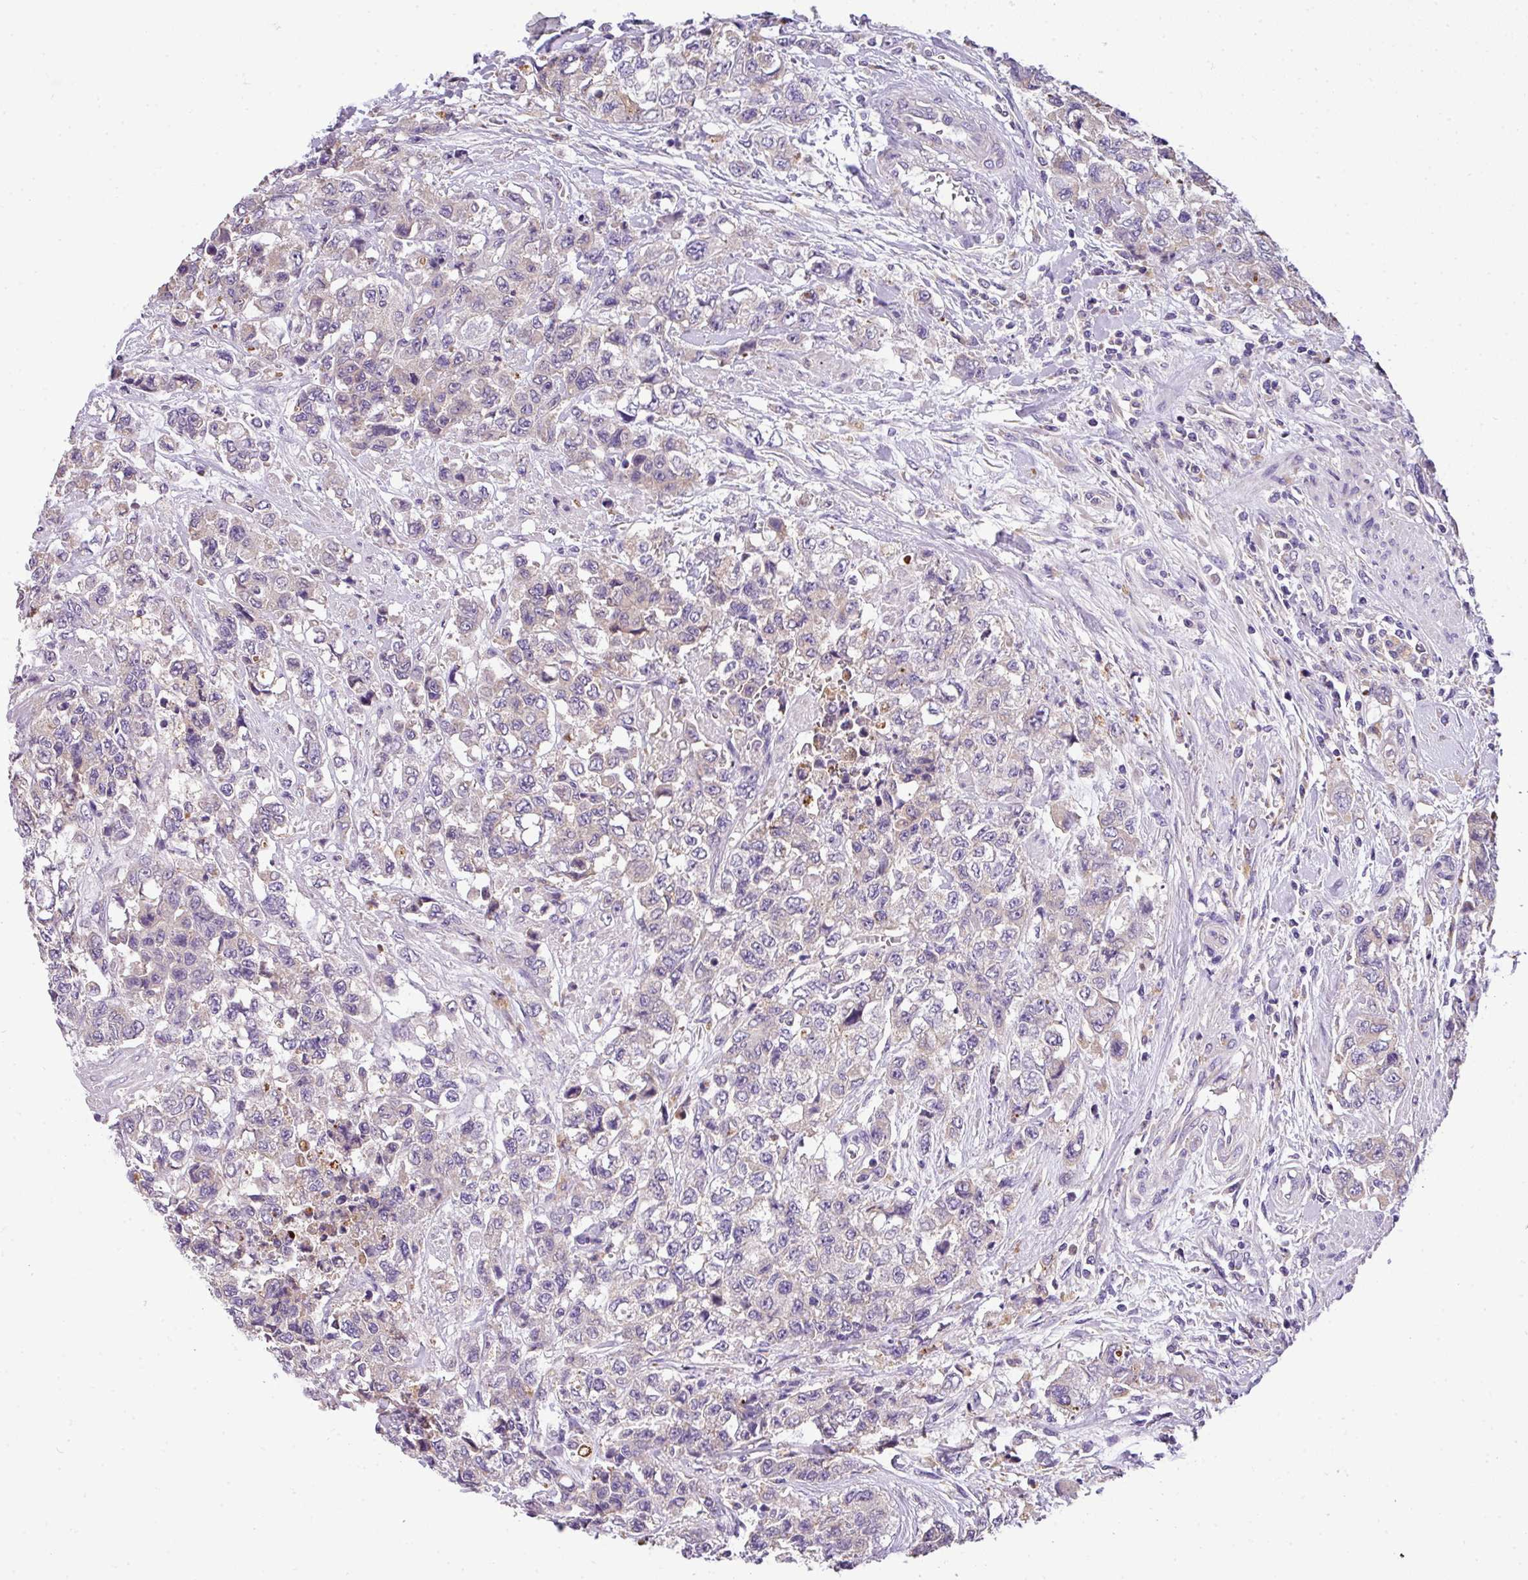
{"staining": {"intensity": "negative", "quantity": "none", "location": "none"}, "tissue": "urothelial cancer", "cell_type": "Tumor cells", "image_type": "cancer", "snomed": [{"axis": "morphology", "description": "Urothelial carcinoma, High grade"}, {"axis": "topography", "description": "Urinary bladder"}], "caption": "This is a photomicrograph of immunohistochemistry staining of urothelial carcinoma (high-grade), which shows no staining in tumor cells. (DAB (3,3'-diaminobenzidine) IHC, high magnification).", "gene": "ANXA2R", "patient": {"sex": "female", "age": 78}}